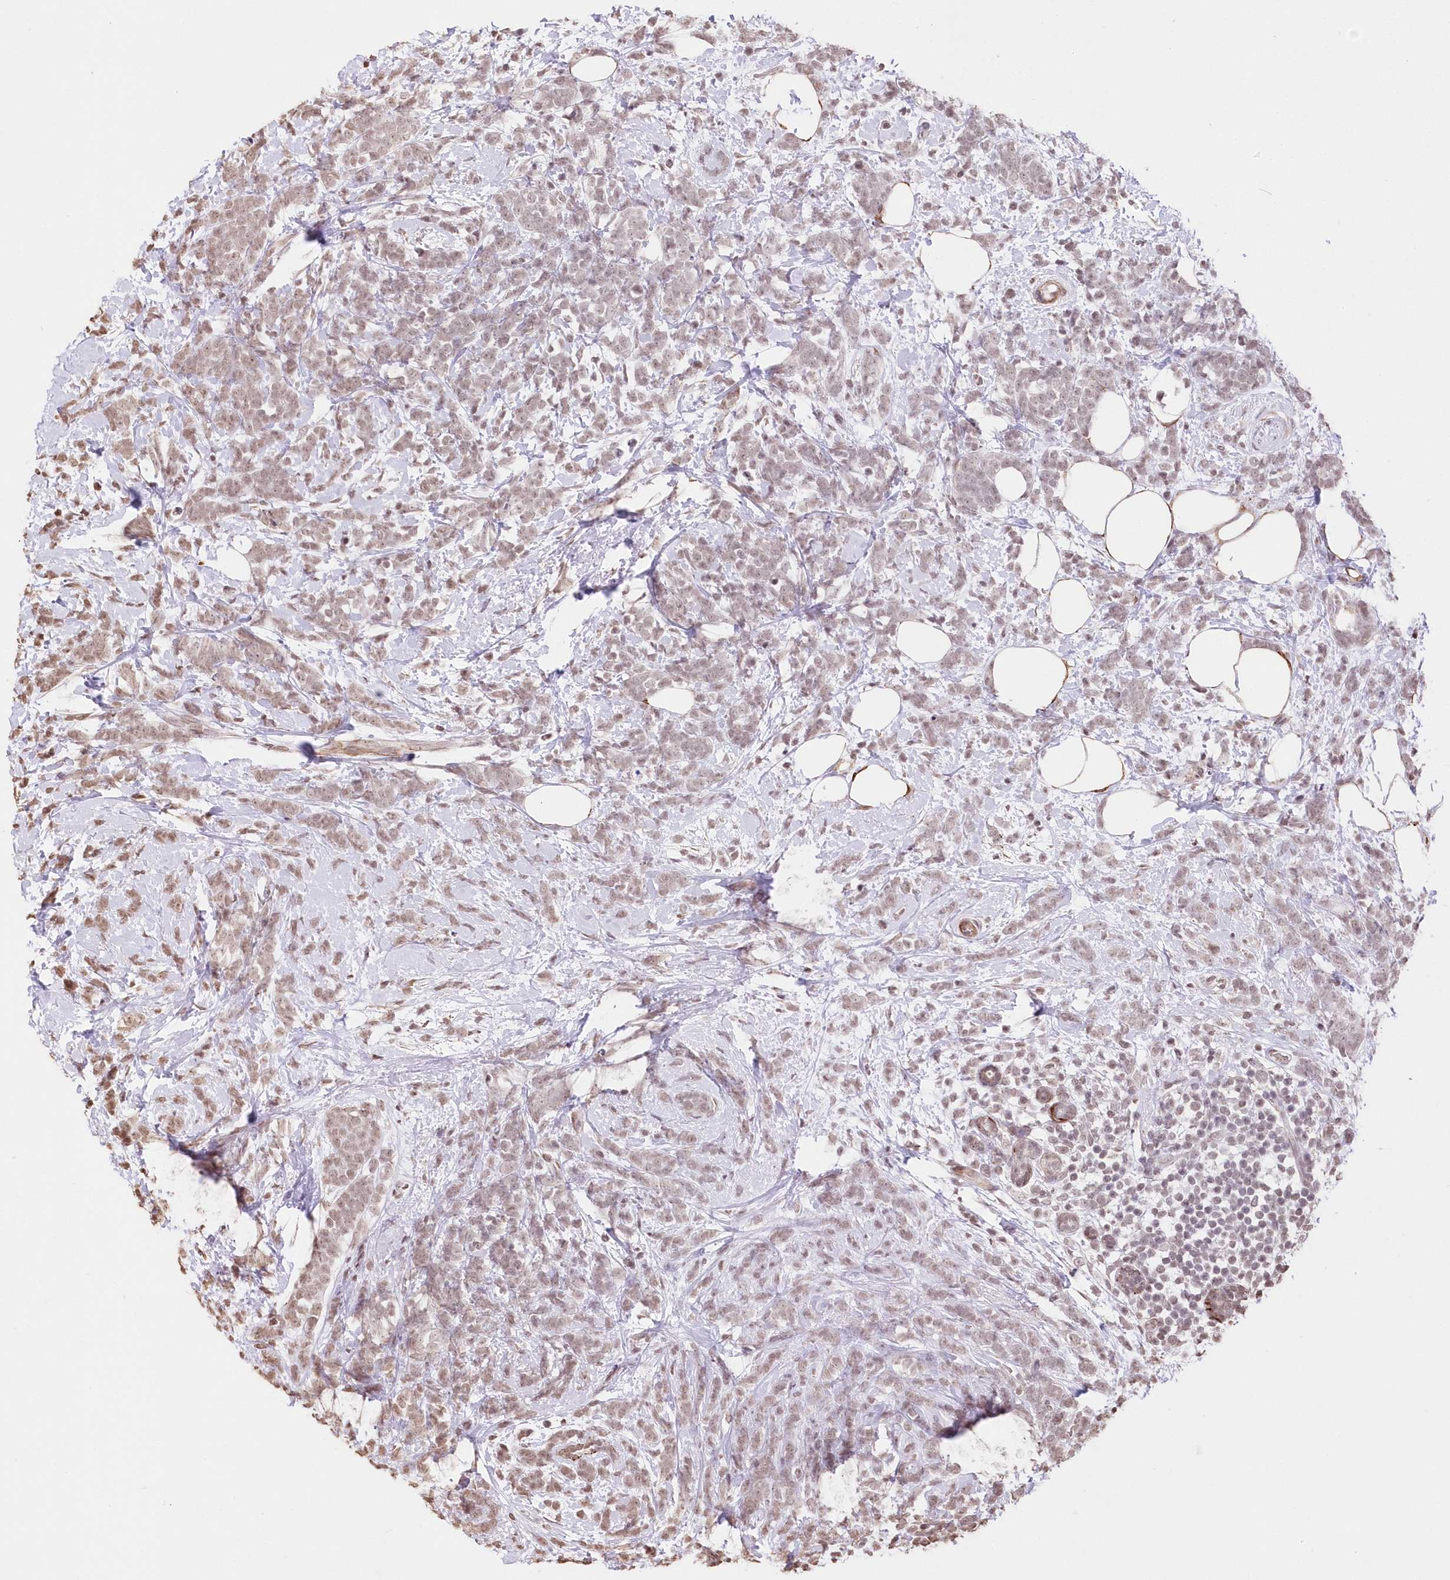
{"staining": {"intensity": "weak", "quantity": "<25%", "location": "nuclear"}, "tissue": "breast cancer", "cell_type": "Tumor cells", "image_type": "cancer", "snomed": [{"axis": "morphology", "description": "Lobular carcinoma"}, {"axis": "topography", "description": "Breast"}], "caption": "Immunohistochemistry (IHC) micrograph of human breast cancer stained for a protein (brown), which exhibits no positivity in tumor cells.", "gene": "RBM27", "patient": {"sex": "female", "age": 58}}